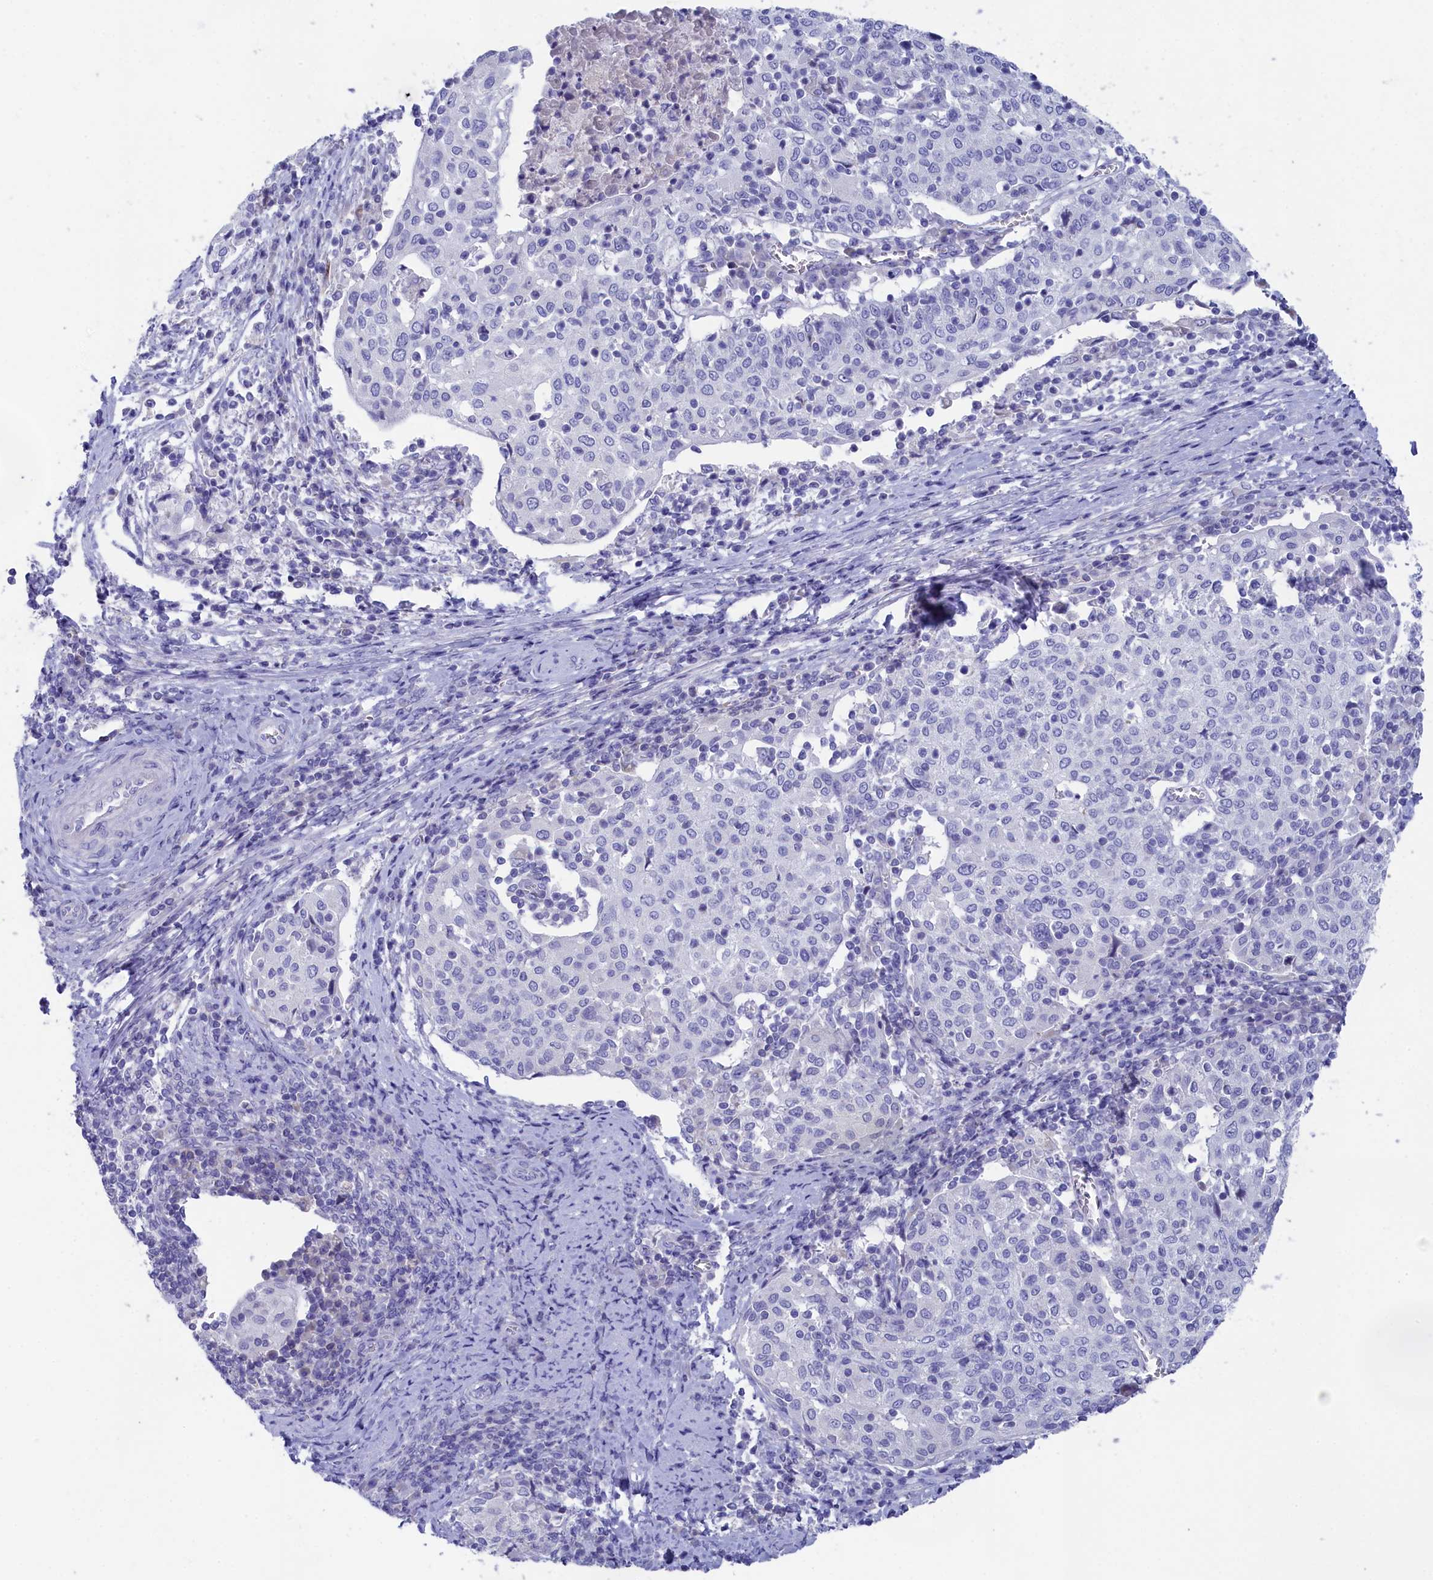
{"staining": {"intensity": "negative", "quantity": "none", "location": "none"}, "tissue": "cervical cancer", "cell_type": "Tumor cells", "image_type": "cancer", "snomed": [{"axis": "morphology", "description": "Squamous cell carcinoma, NOS"}, {"axis": "topography", "description": "Cervix"}], "caption": "A high-resolution micrograph shows immunohistochemistry staining of cervical squamous cell carcinoma, which demonstrates no significant expression in tumor cells.", "gene": "PRDM12", "patient": {"sex": "female", "age": 52}}